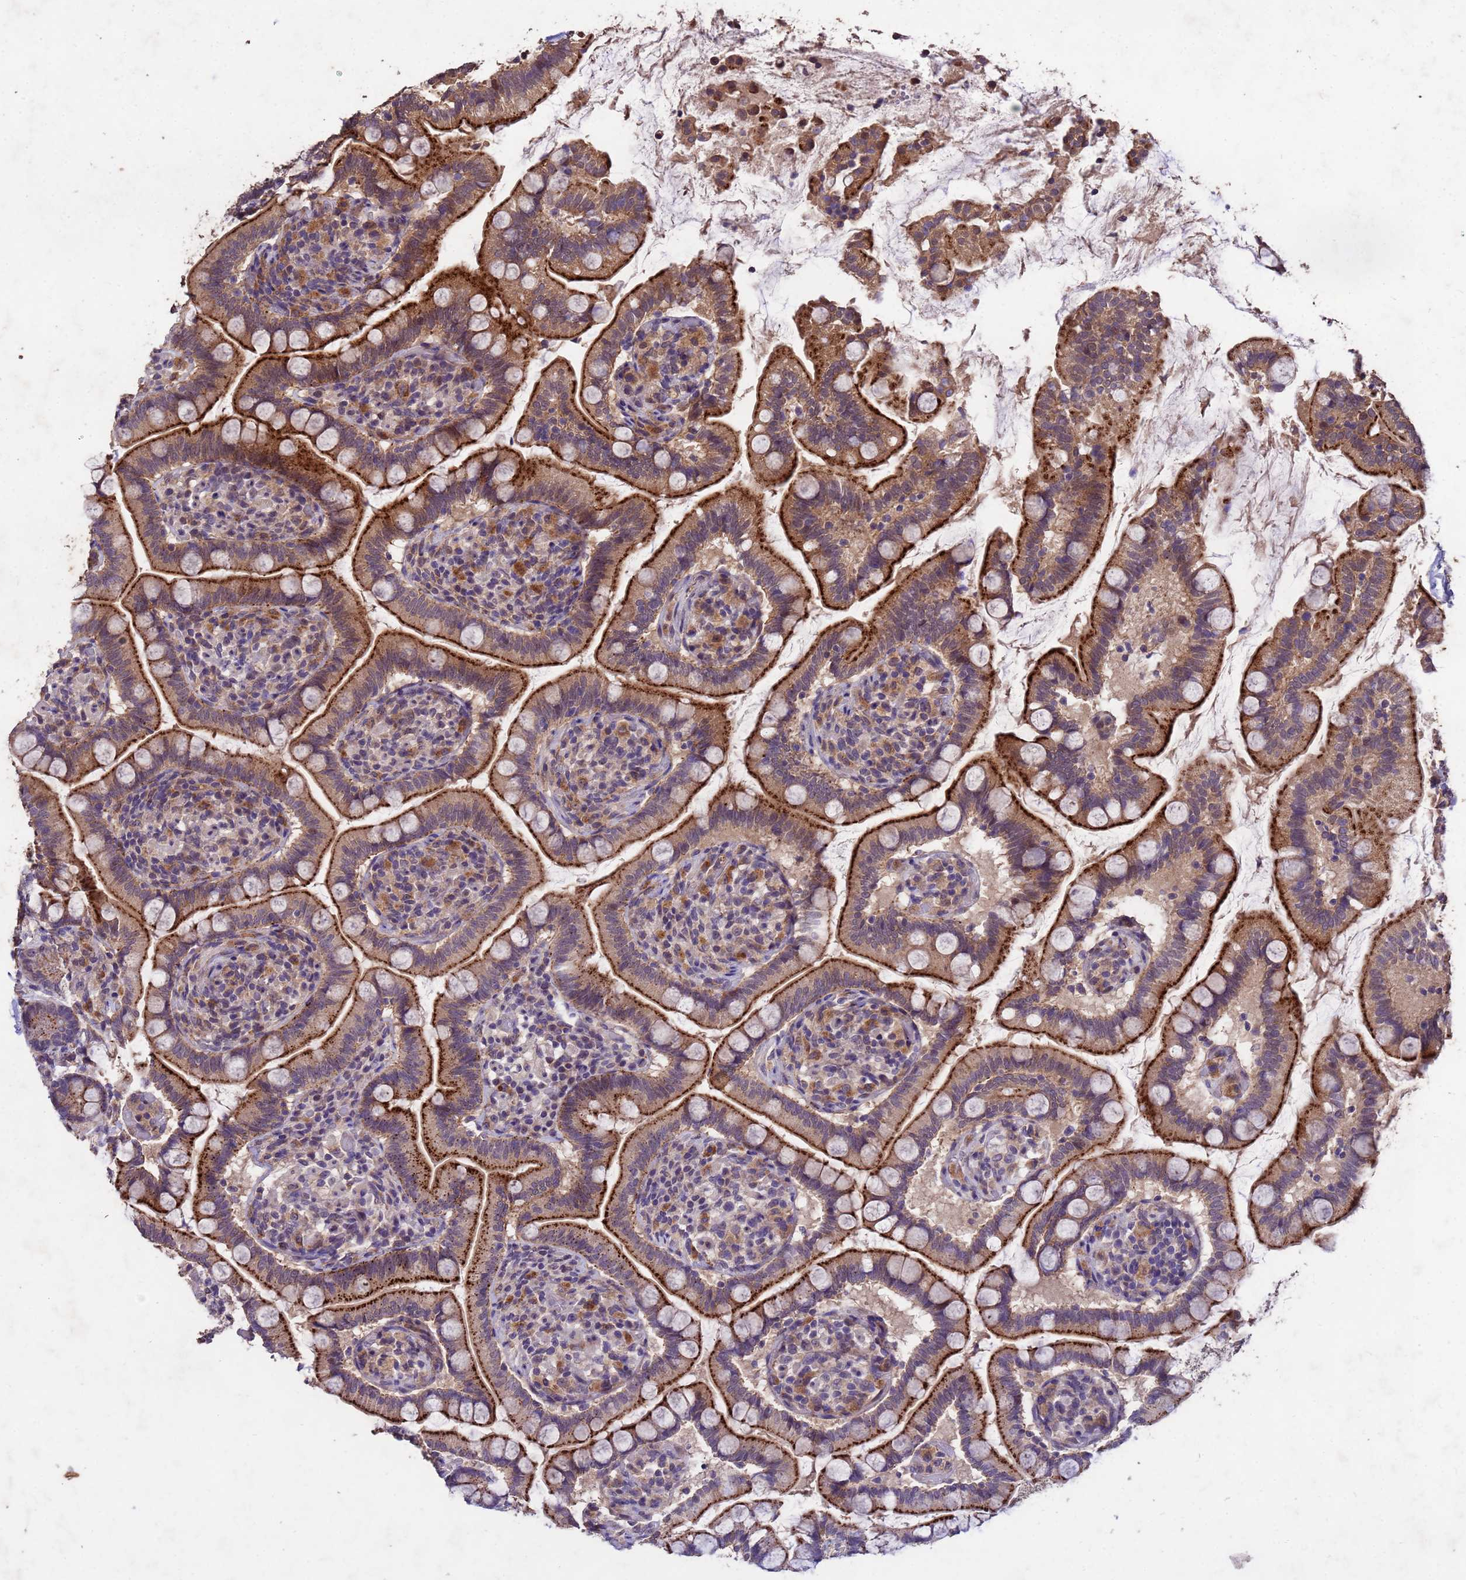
{"staining": {"intensity": "strong", "quantity": ">75%", "location": "cytoplasmic/membranous"}, "tissue": "small intestine", "cell_type": "Glandular cells", "image_type": "normal", "snomed": [{"axis": "morphology", "description": "Normal tissue, NOS"}, {"axis": "topography", "description": "Small intestine"}], "caption": "Benign small intestine displays strong cytoplasmic/membranous positivity in about >75% of glandular cells.", "gene": "TOR4A", "patient": {"sex": "female", "age": 64}}